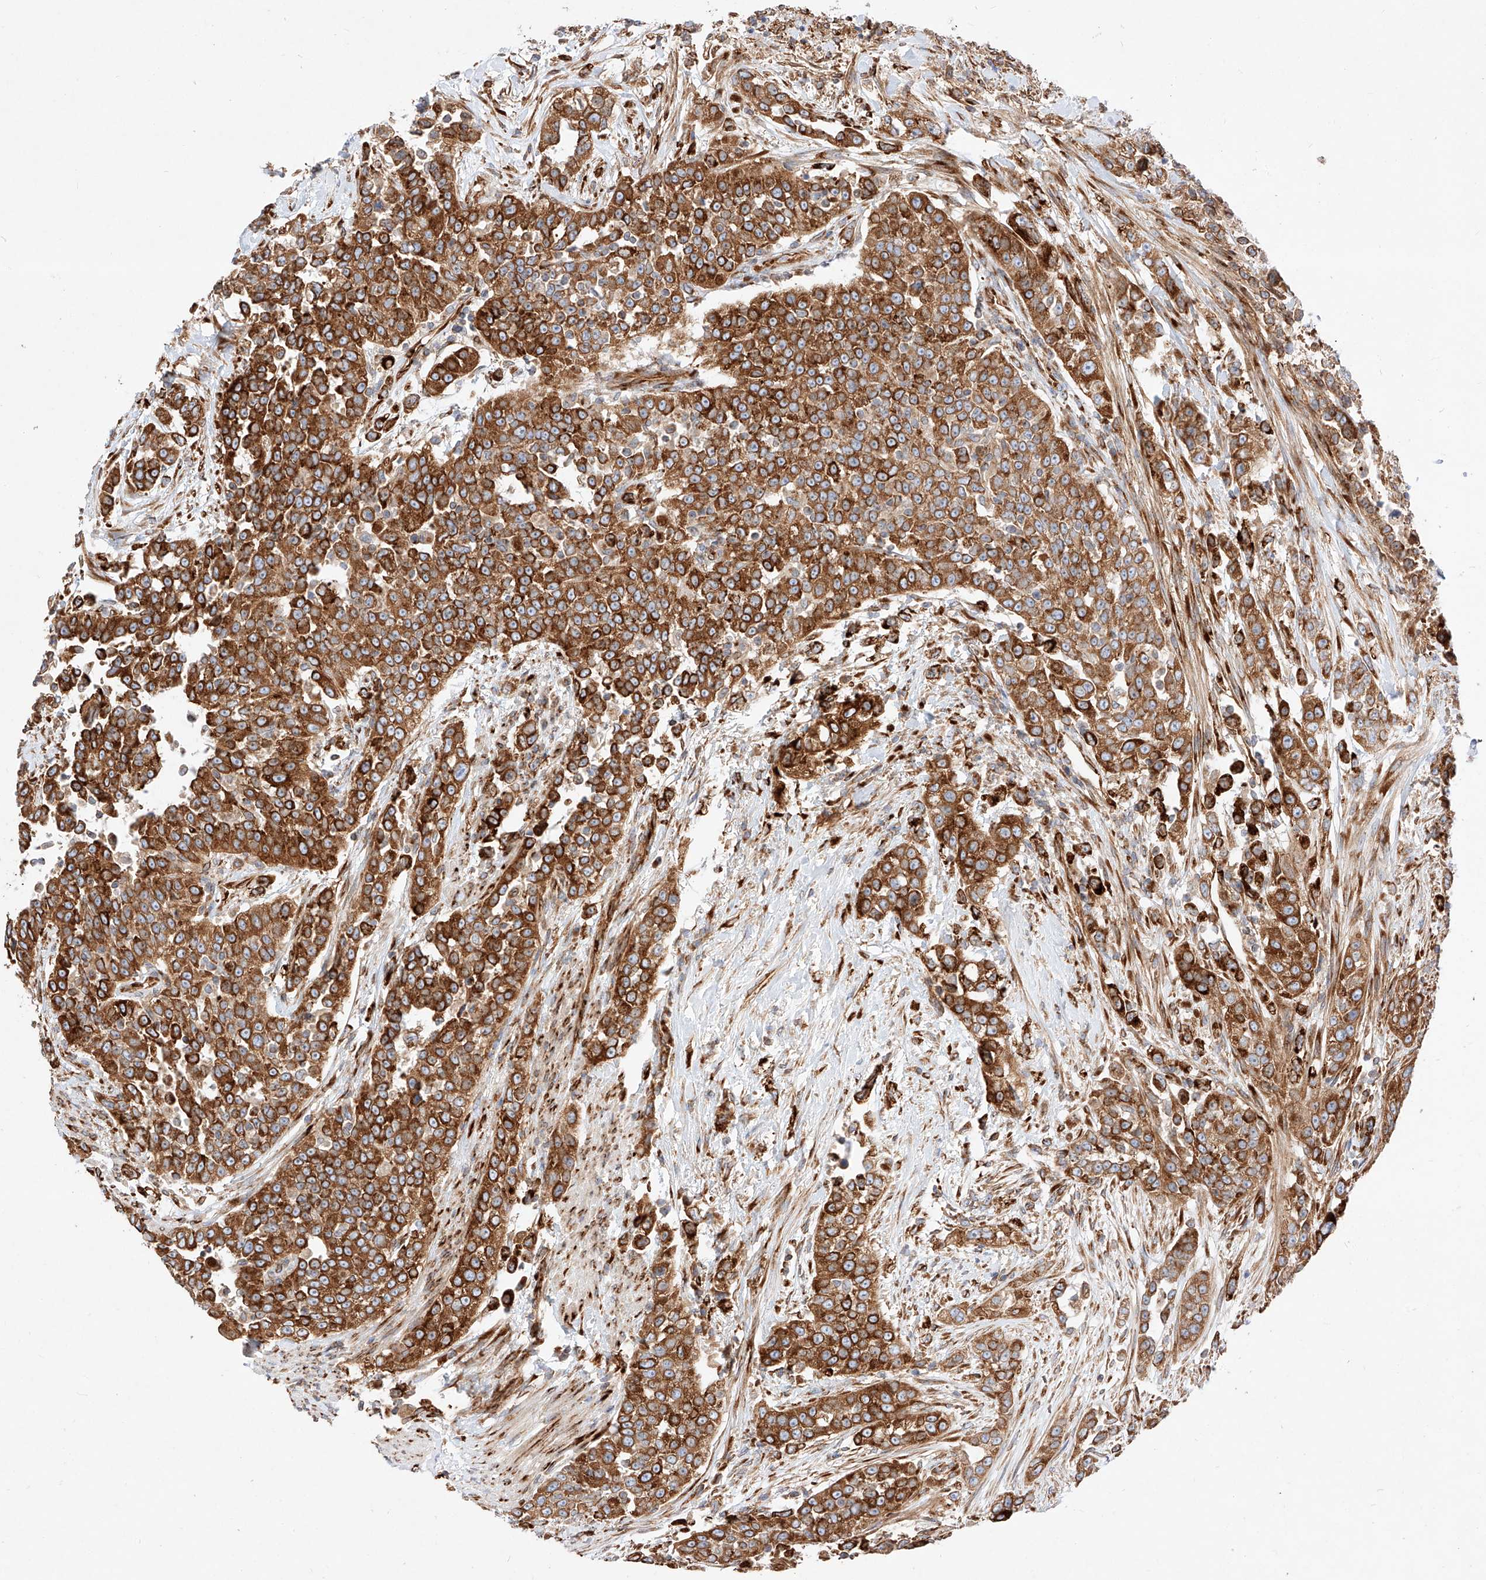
{"staining": {"intensity": "strong", "quantity": ">75%", "location": "cytoplasmic/membranous"}, "tissue": "urothelial cancer", "cell_type": "Tumor cells", "image_type": "cancer", "snomed": [{"axis": "morphology", "description": "Urothelial carcinoma, High grade"}, {"axis": "topography", "description": "Urinary bladder"}], "caption": "Protein expression analysis of human urothelial carcinoma (high-grade) reveals strong cytoplasmic/membranous expression in about >75% of tumor cells.", "gene": "CSGALNACT2", "patient": {"sex": "female", "age": 80}}